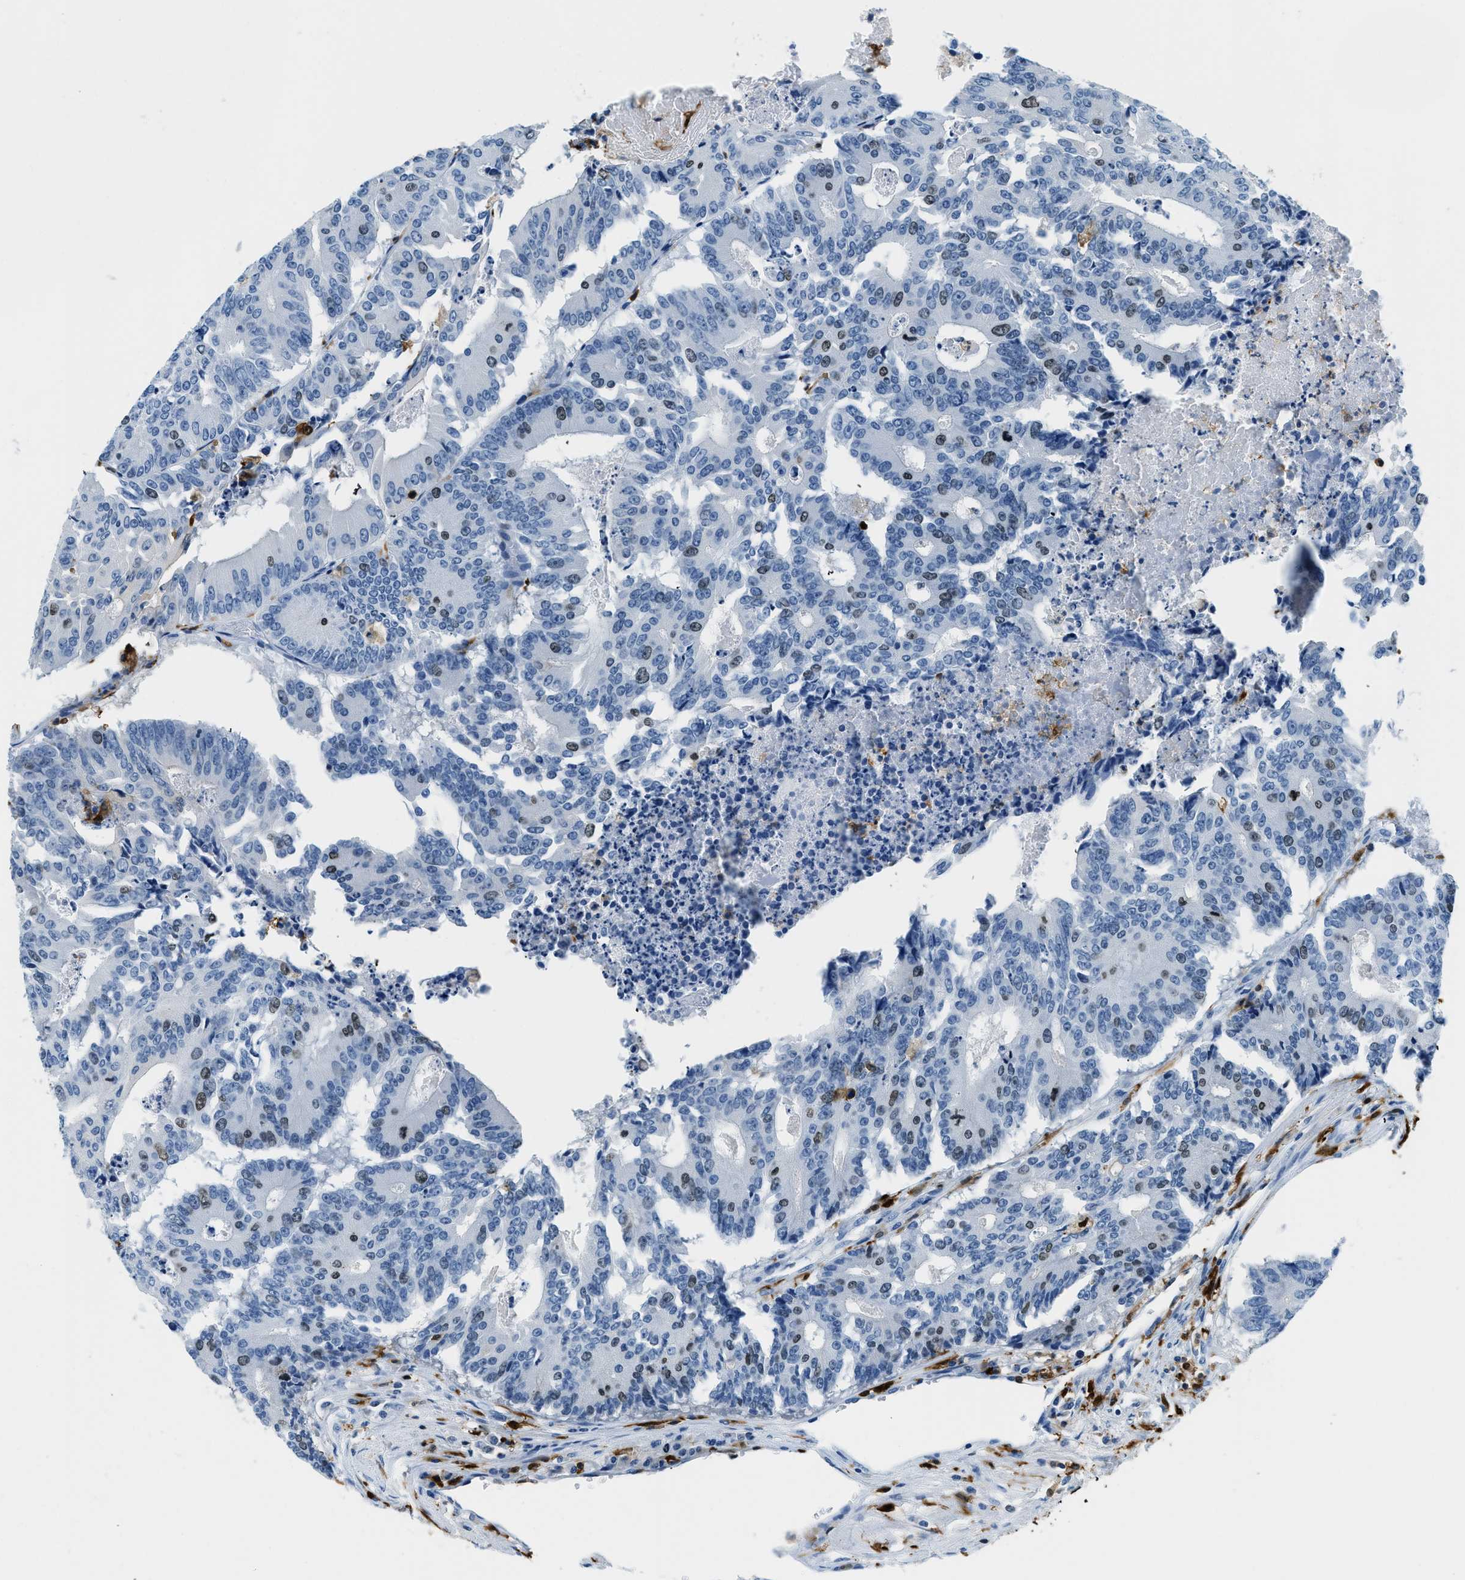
{"staining": {"intensity": "weak", "quantity": "<25%", "location": "nuclear"}, "tissue": "colorectal cancer", "cell_type": "Tumor cells", "image_type": "cancer", "snomed": [{"axis": "morphology", "description": "Adenocarcinoma, NOS"}, {"axis": "topography", "description": "Colon"}], "caption": "Tumor cells are negative for brown protein staining in colorectal cancer. The staining was performed using DAB (3,3'-diaminobenzidine) to visualize the protein expression in brown, while the nuclei were stained in blue with hematoxylin (Magnification: 20x).", "gene": "CAPG", "patient": {"sex": "male", "age": 87}}